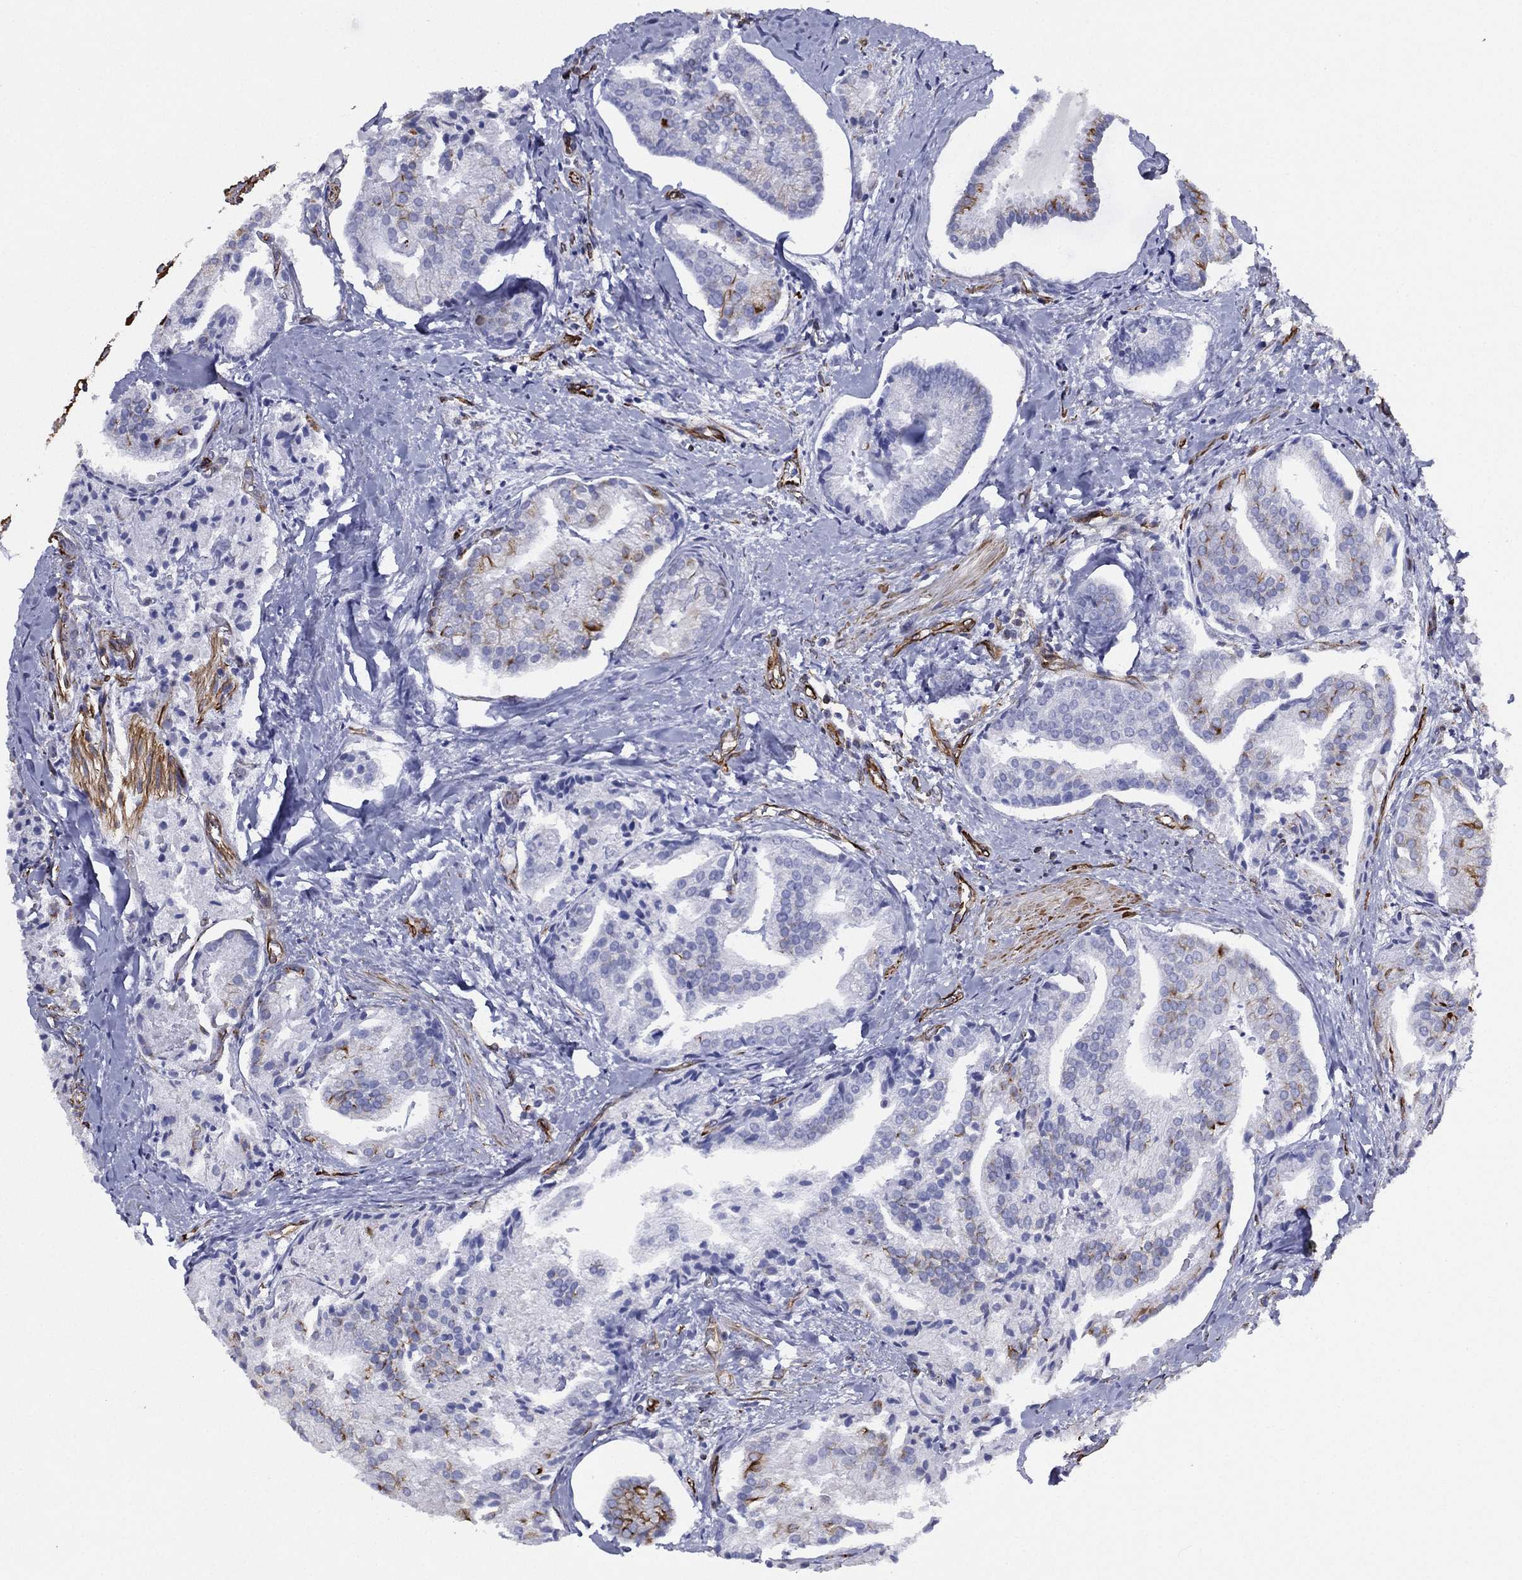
{"staining": {"intensity": "negative", "quantity": "none", "location": "none"}, "tissue": "prostate cancer", "cell_type": "Tumor cells", "image_type": "cancer", "snomed": [{"axis": "morphology", "description": "Adenocarcinoma, NOS"}, {"axis": "topography", "description": "Prostate and seminal vesicle, NOS"}, {"axis": "topography", "description": "Prostate"}], "caption": "DAB (3,3'-diaminobenzidine) immunohistochemical staining of prostate cancer reveals no significant expression in tumor cells.", "gene": "MAS1", "patient": {"sex": "male", "age": 44}}